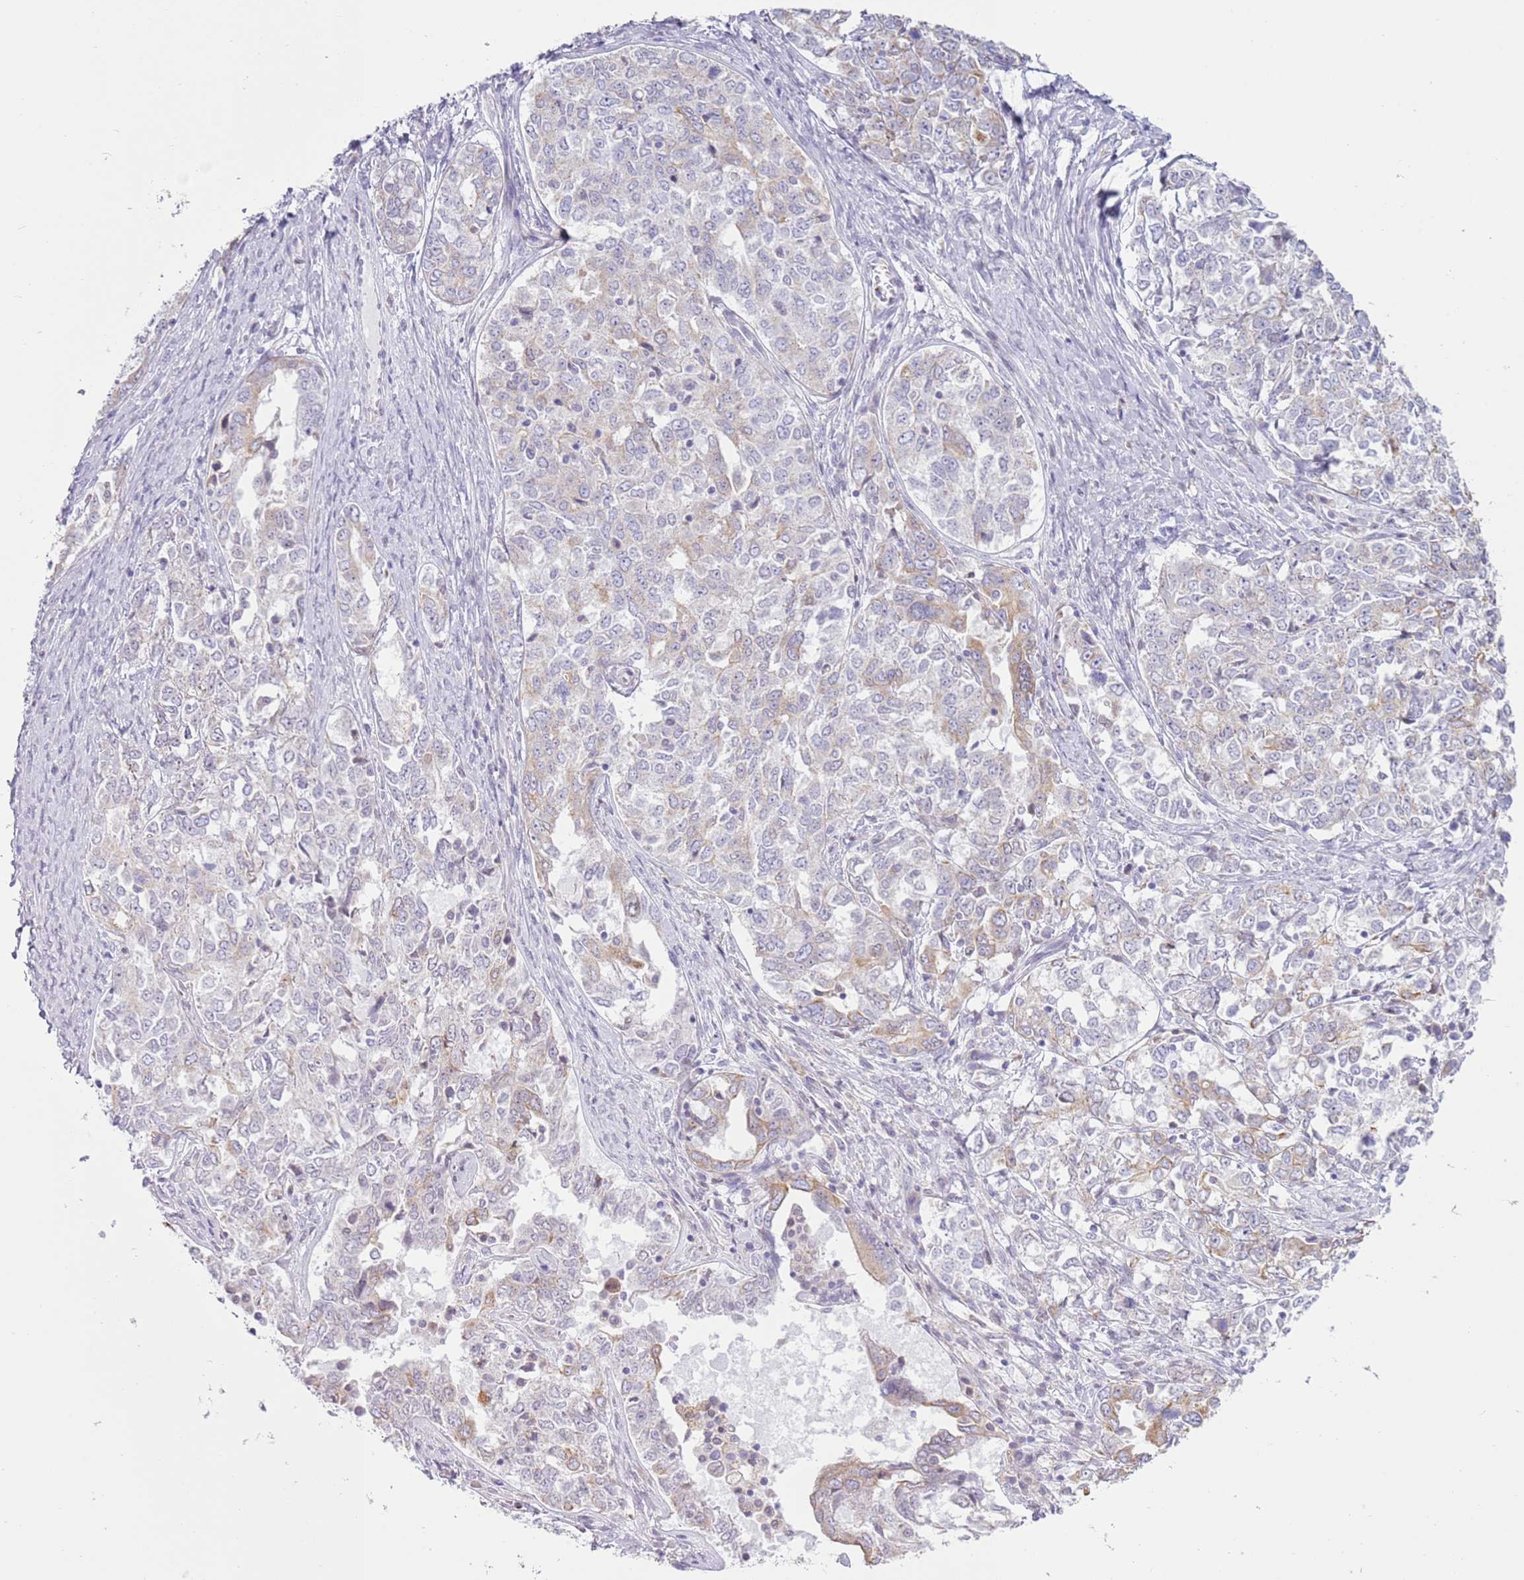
{"staining": {"intensity": "weak", "quantity": "<25%", "location": "cytoplasmic/membranous"}, "tissue": "ovarian cancer", "cell_type": "Tumor cells", "image_type": "cancer", "snomed": [{"axis": "morphology", "description": "Carcinoma, endometroid"}, {"axis": "topography", "description": "Ovary"}], "caption": "High magnification brightfield microscopy of endometroid carcinoma (ovarian) stained with DAB (brown) and counterstained with hematoxylin (blue): tumor cells show no significant staining.", "gene": "OAF", "patient": {"sex": "female", "age": 62}}